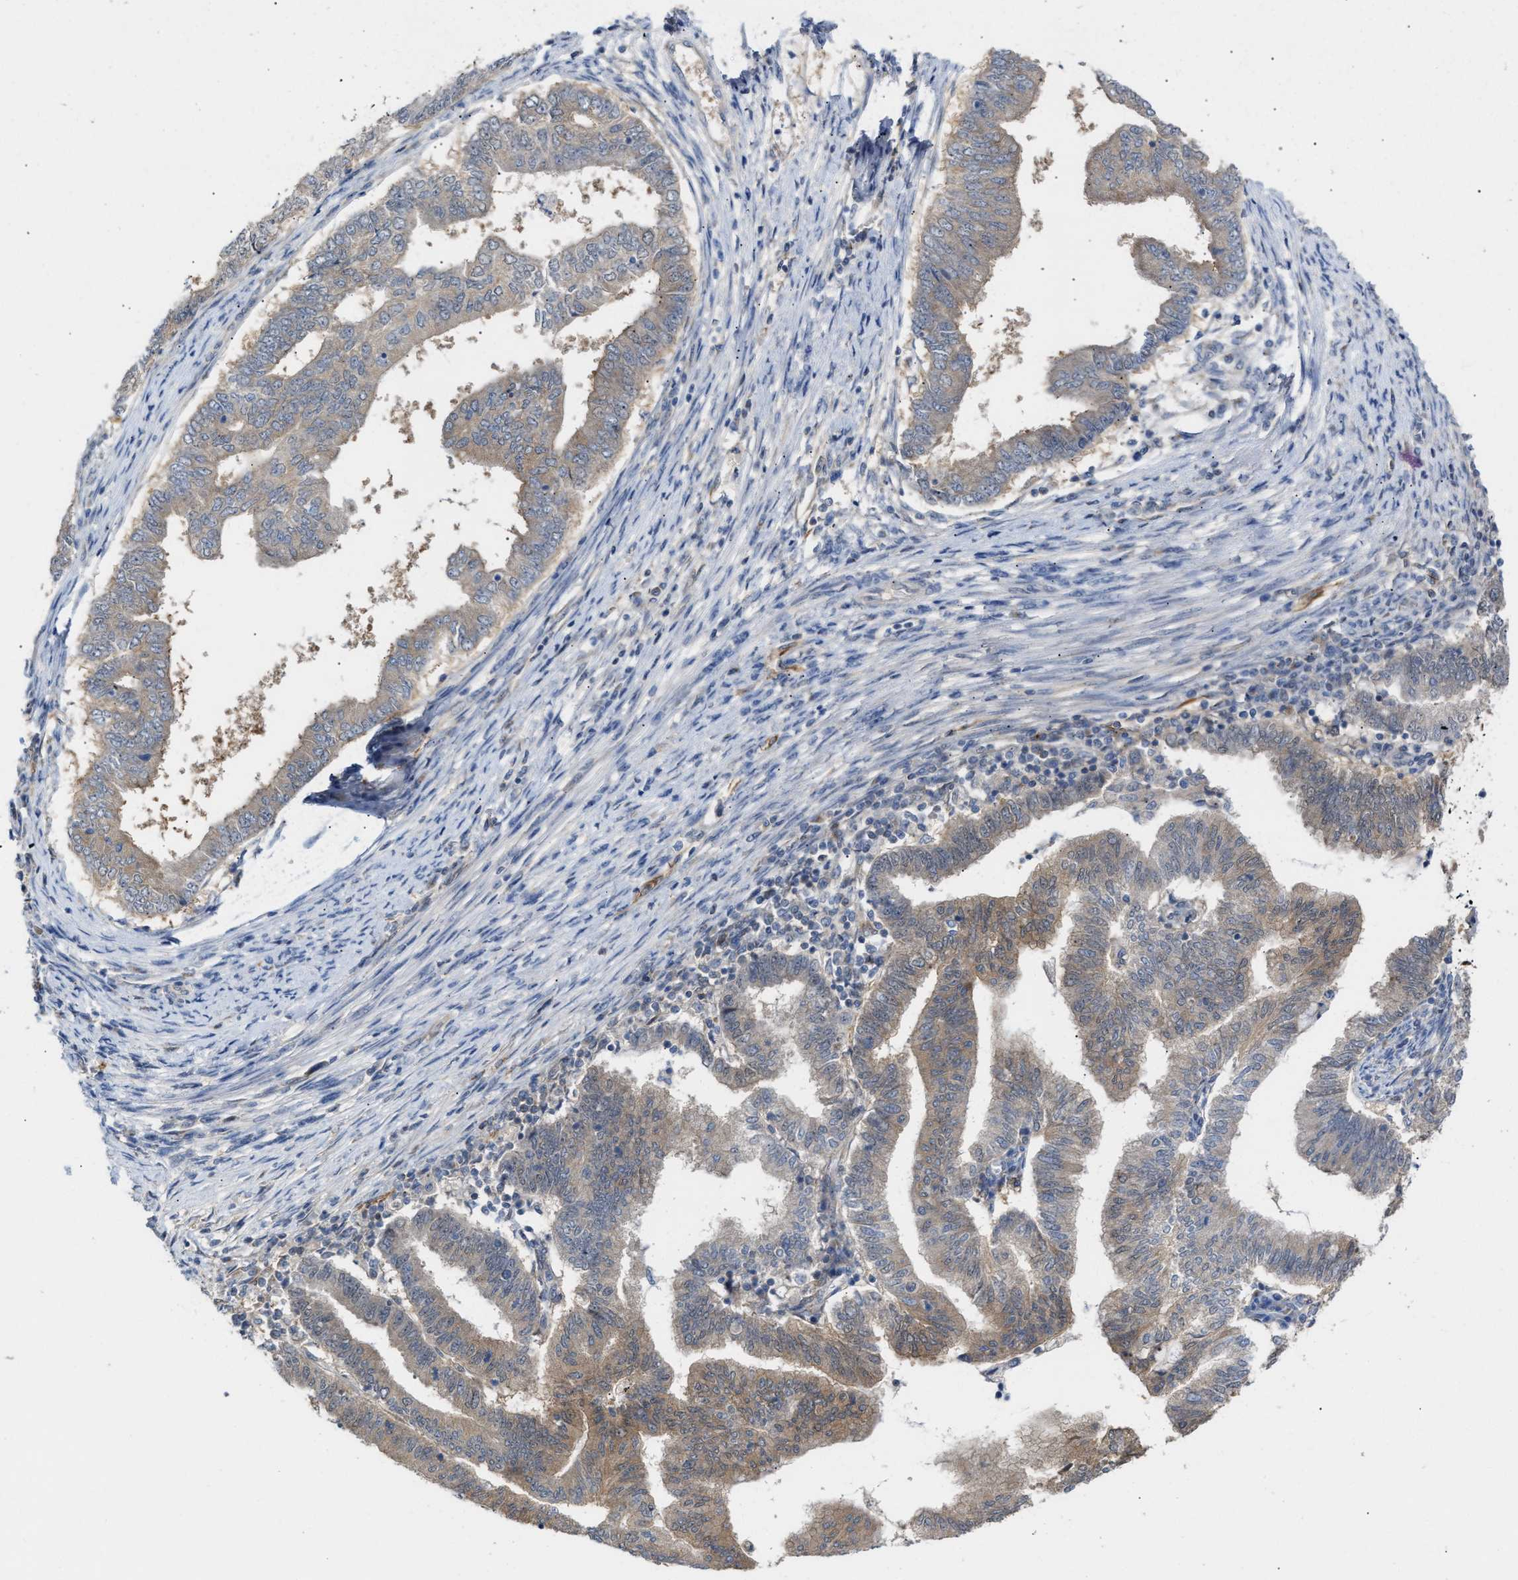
{"staining": {"intensity": "weak", "quantity": "25%-75%", "location": "cytoplasmic/membranous"}, "tissue": "endometrial cancer", "cell_type": "Tumor cells", "image_type": "cancer", "snomed": [{"axis": "morphology", "description": "Polyp, NOS"}, {"axis": "morphology", "description": "Adenocarcinoma, NOS"}, {"axis": "morphology", "description": "Adenoma, NOS"}, {"axis": "topography", "description": "Endometrium"}], "caption": "Brown immunohistochemical staining in human endometrial cancer displays weak cytoplasmic/membranous positivity in approximately 25%-75% of tumor cells. The staining was performed using DAB to visualize the protein expression in brown, while the nuclei were stained in blue with hematoxylin (Magnification: 20x).", "gene": "BBLN", "patient": {"sex": "female", "age": 79}}